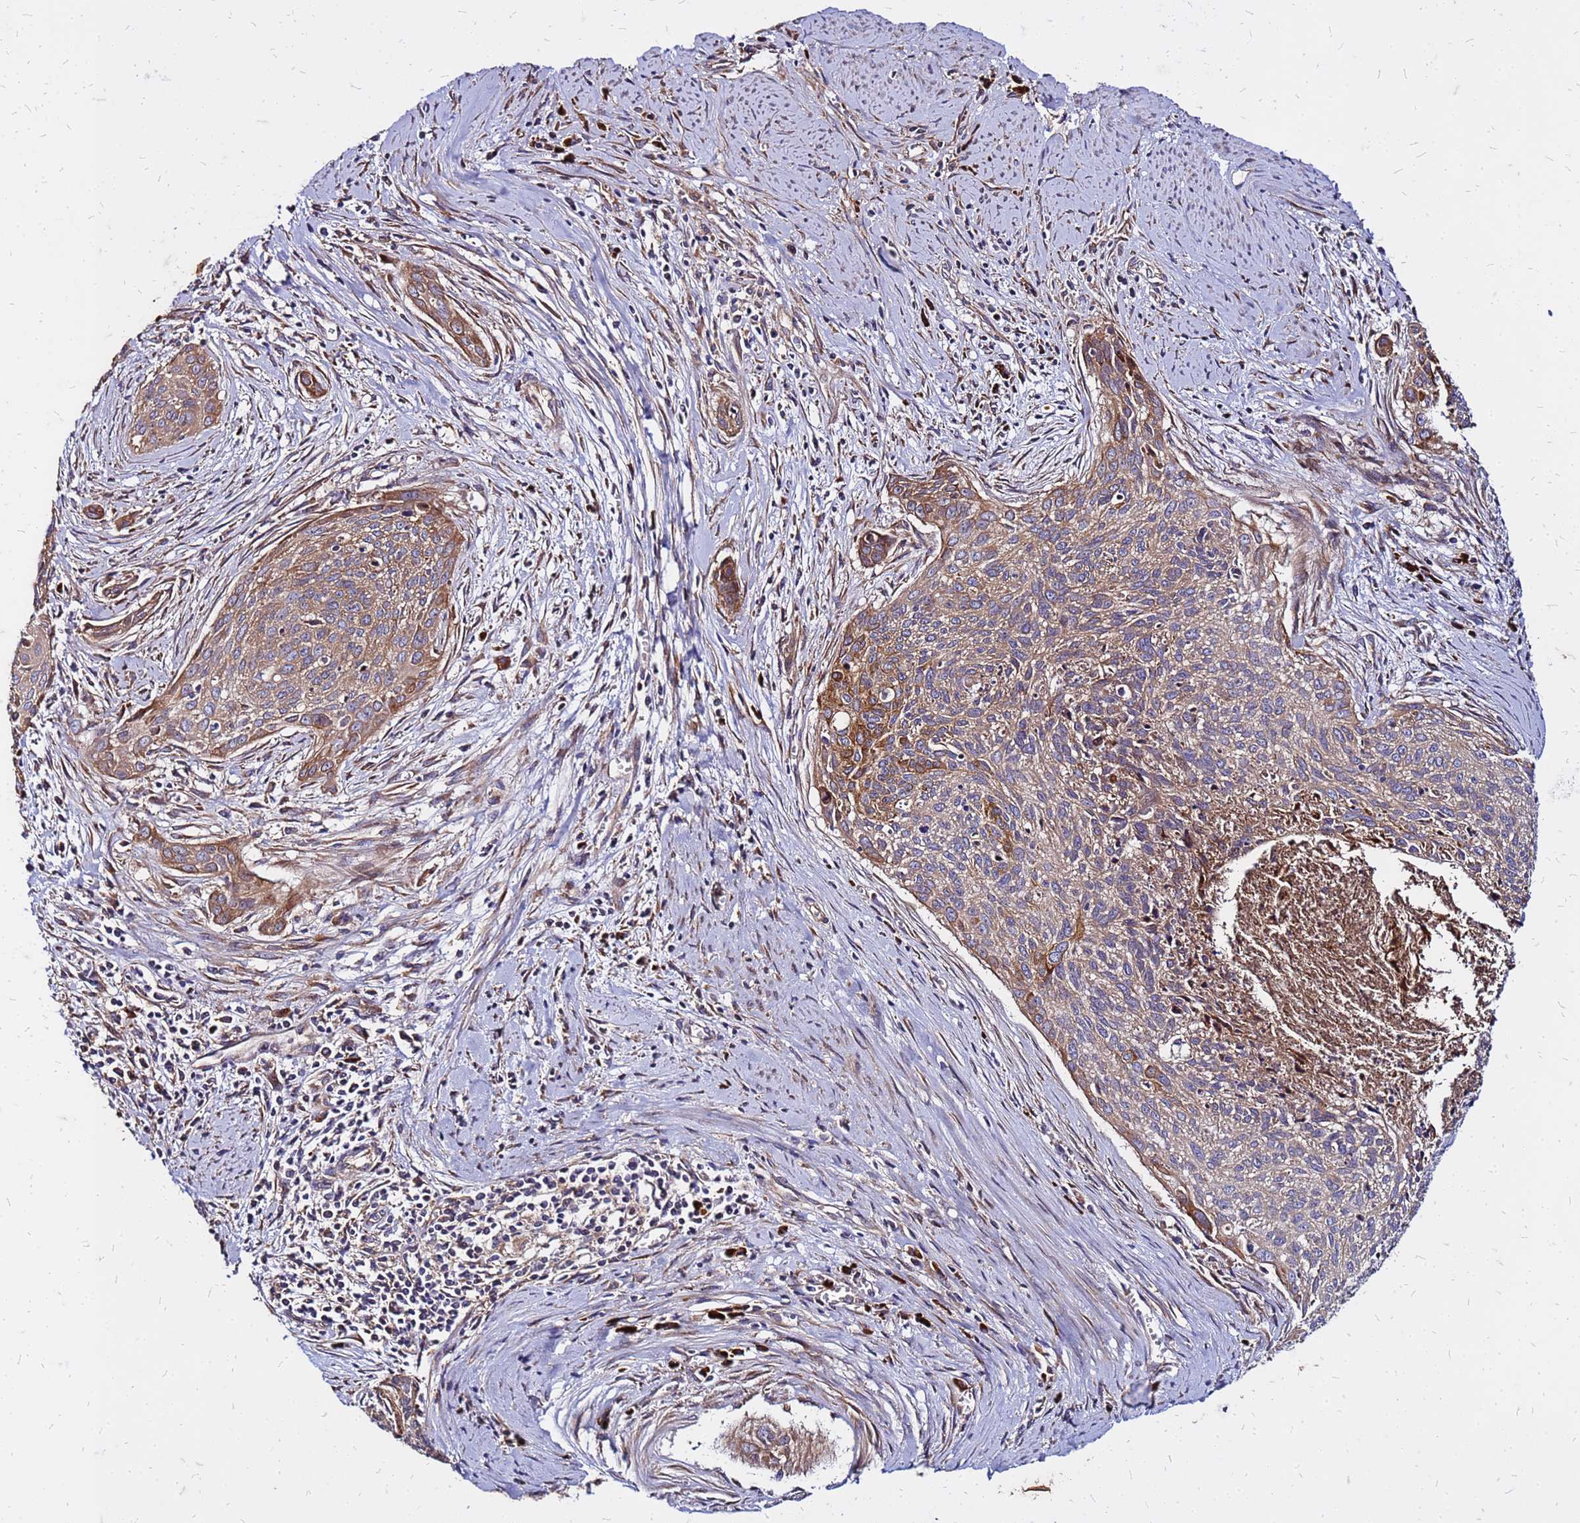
{"staining": {"intensity": "moderate", "quantity": ">75%", "location": "cytoplasmic/membranous"}, "tissue": "cervical cancer", "cell_type": "Tumor cells", "image_type": "cancer", "snomed": [{"axis": "morphology", "description": "Squamous cell carcinoma, NOS"}, {"axis": "topography", "description": "Cervix"}], "caption": "An image of cervical cancer stained for a protein reveals moderate cytoplasmic/membranous brown staining in tumor cells.", "gene": "VMO1", "patient": {"sex": "female", "age": 55}}